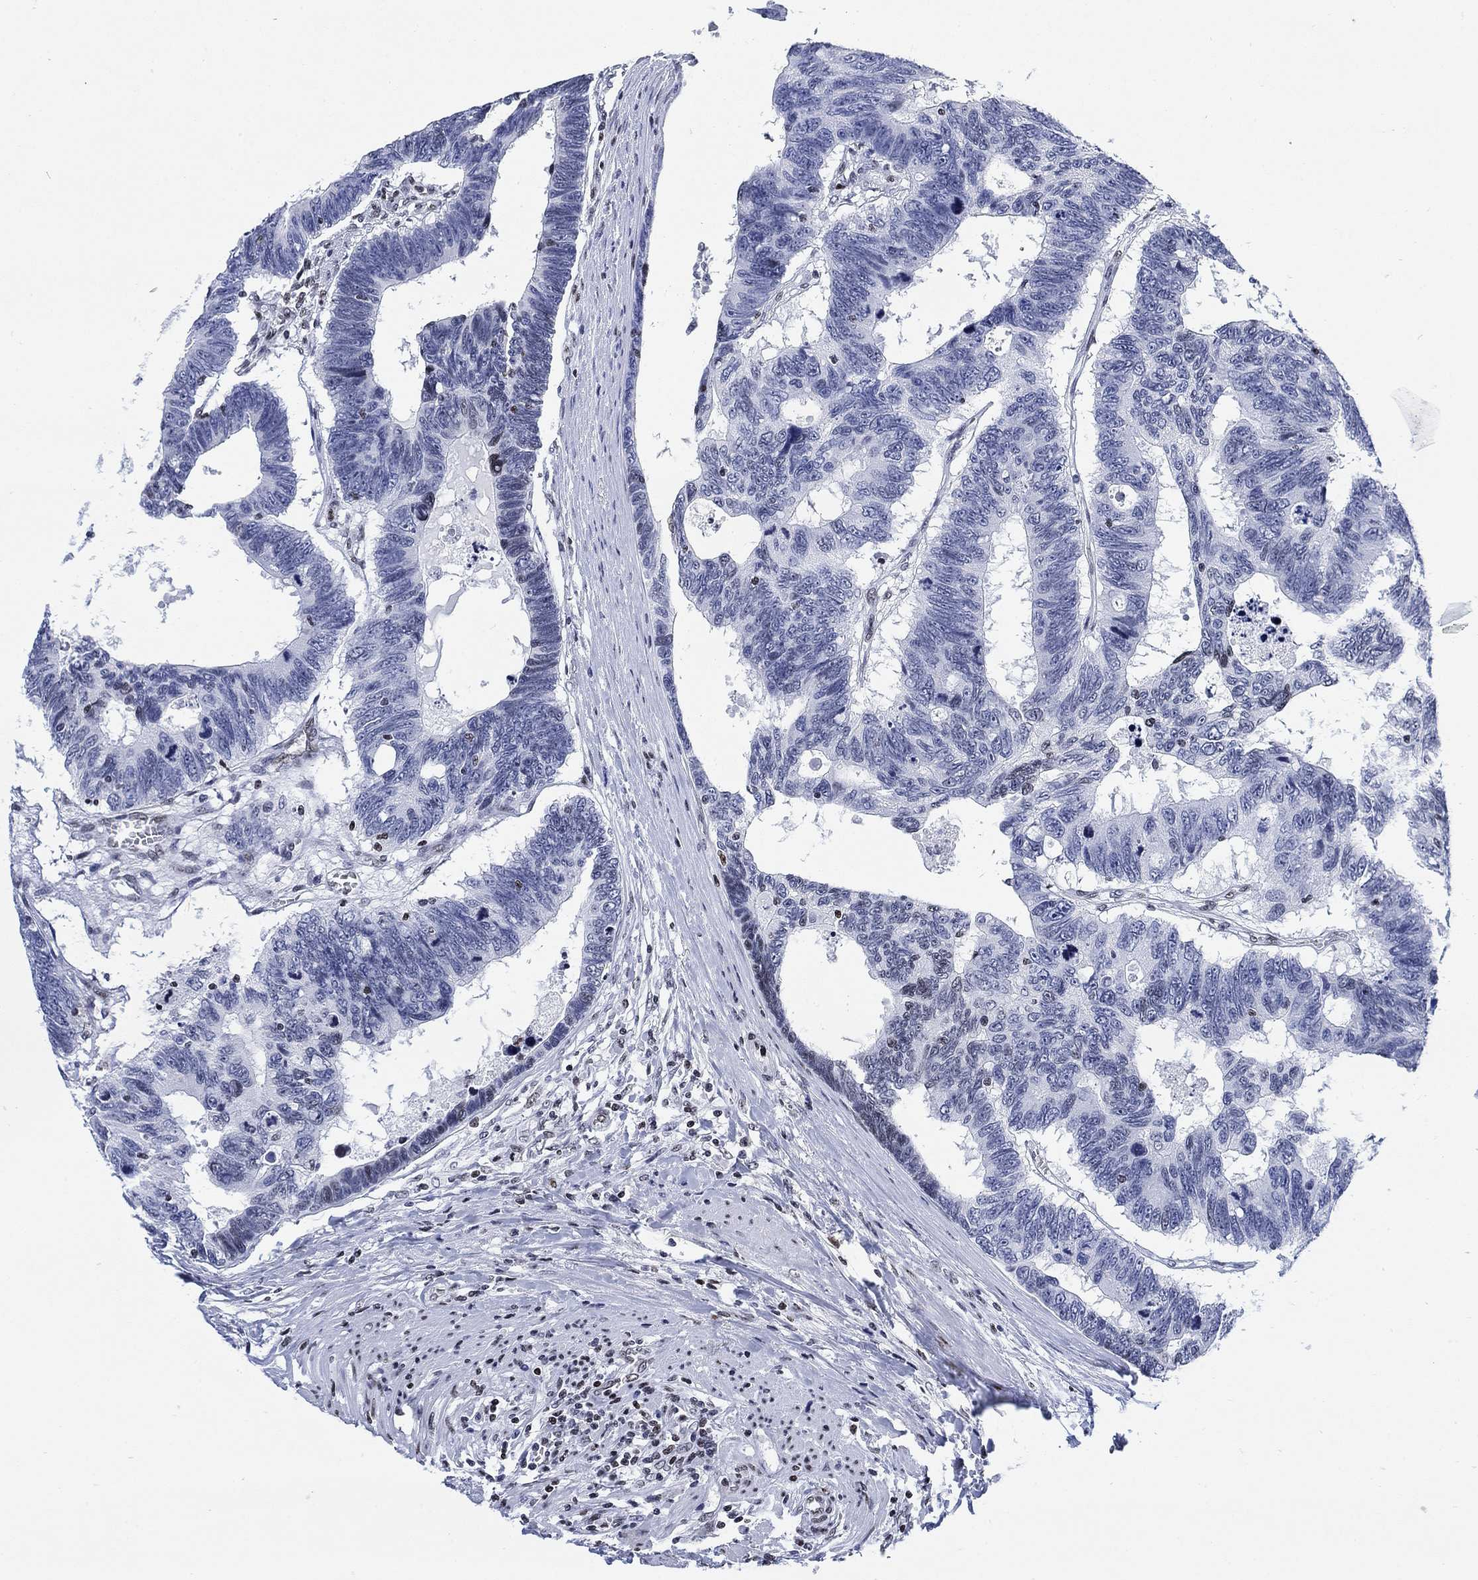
{"staining": {"intensity": "negative", "quantity": "none", "location": "none"}, "tissue": "colorectal cancer", "cell_type": "Tumor cells", "image_type": "cancer", "snomed": [{"axis": "morphology", "description": "Adenocarcinoma, NOS"}, {"axis": "topography", "description": "Colon"}], "caption": "High power microscopy micrograph of an IHC histopathology image of colorectal adenocarcinoma, revealing no significant staining in tumor cells.", "gene": "H1-10", "patient": {"sex": "female", "age": 77}}